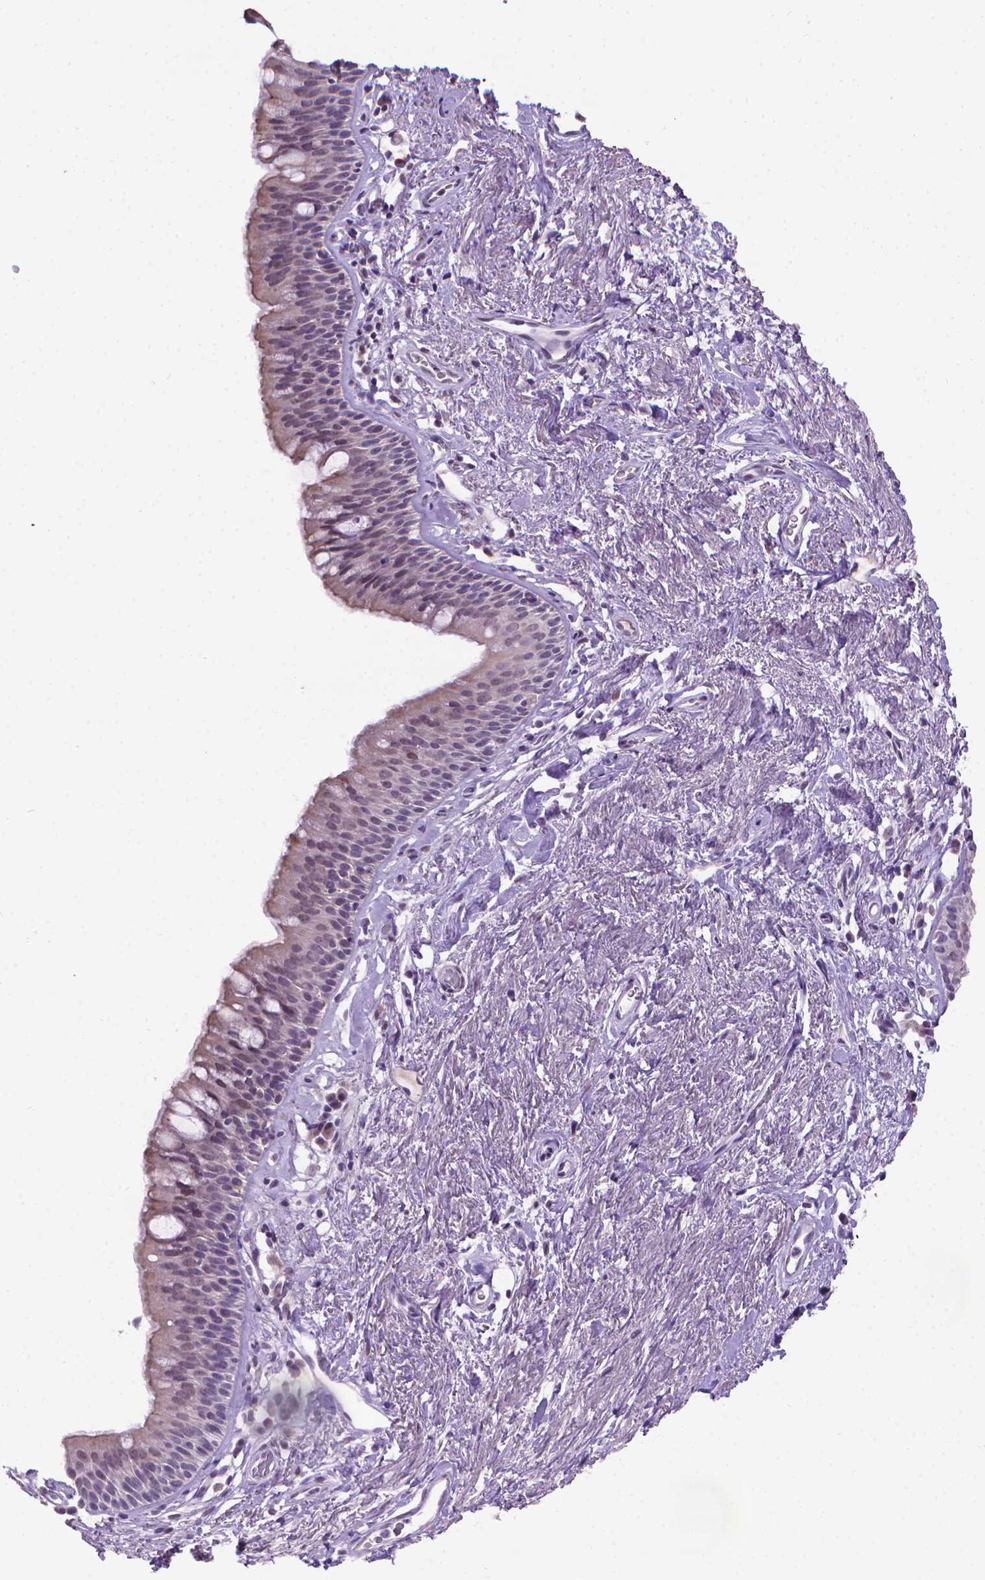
{"staining": {"intensity": "negative", "quantity": "none", "location": "none"}, "tissue": "bronchus", "cell_type": "Respiratory epithelial cells", "image_type": "normal", "snomed": [{"axis": "morphology", "description": "Normal tissue, NOS"}, {"axis": "topography", "description": "Cartilage tissue"}, {"axis": "topography", "description": "Bronchus"}], "caption": "Respiratory epithelial cells show no significant protein expression in unremarkable bronchus. (Brightfield microscopy of DAB (3,3'-diaminobenzidine) immunohistochemistry (IHC) at high magnification).", "gene": "KMO", "patient": {"sex": "male", "age": 58}}